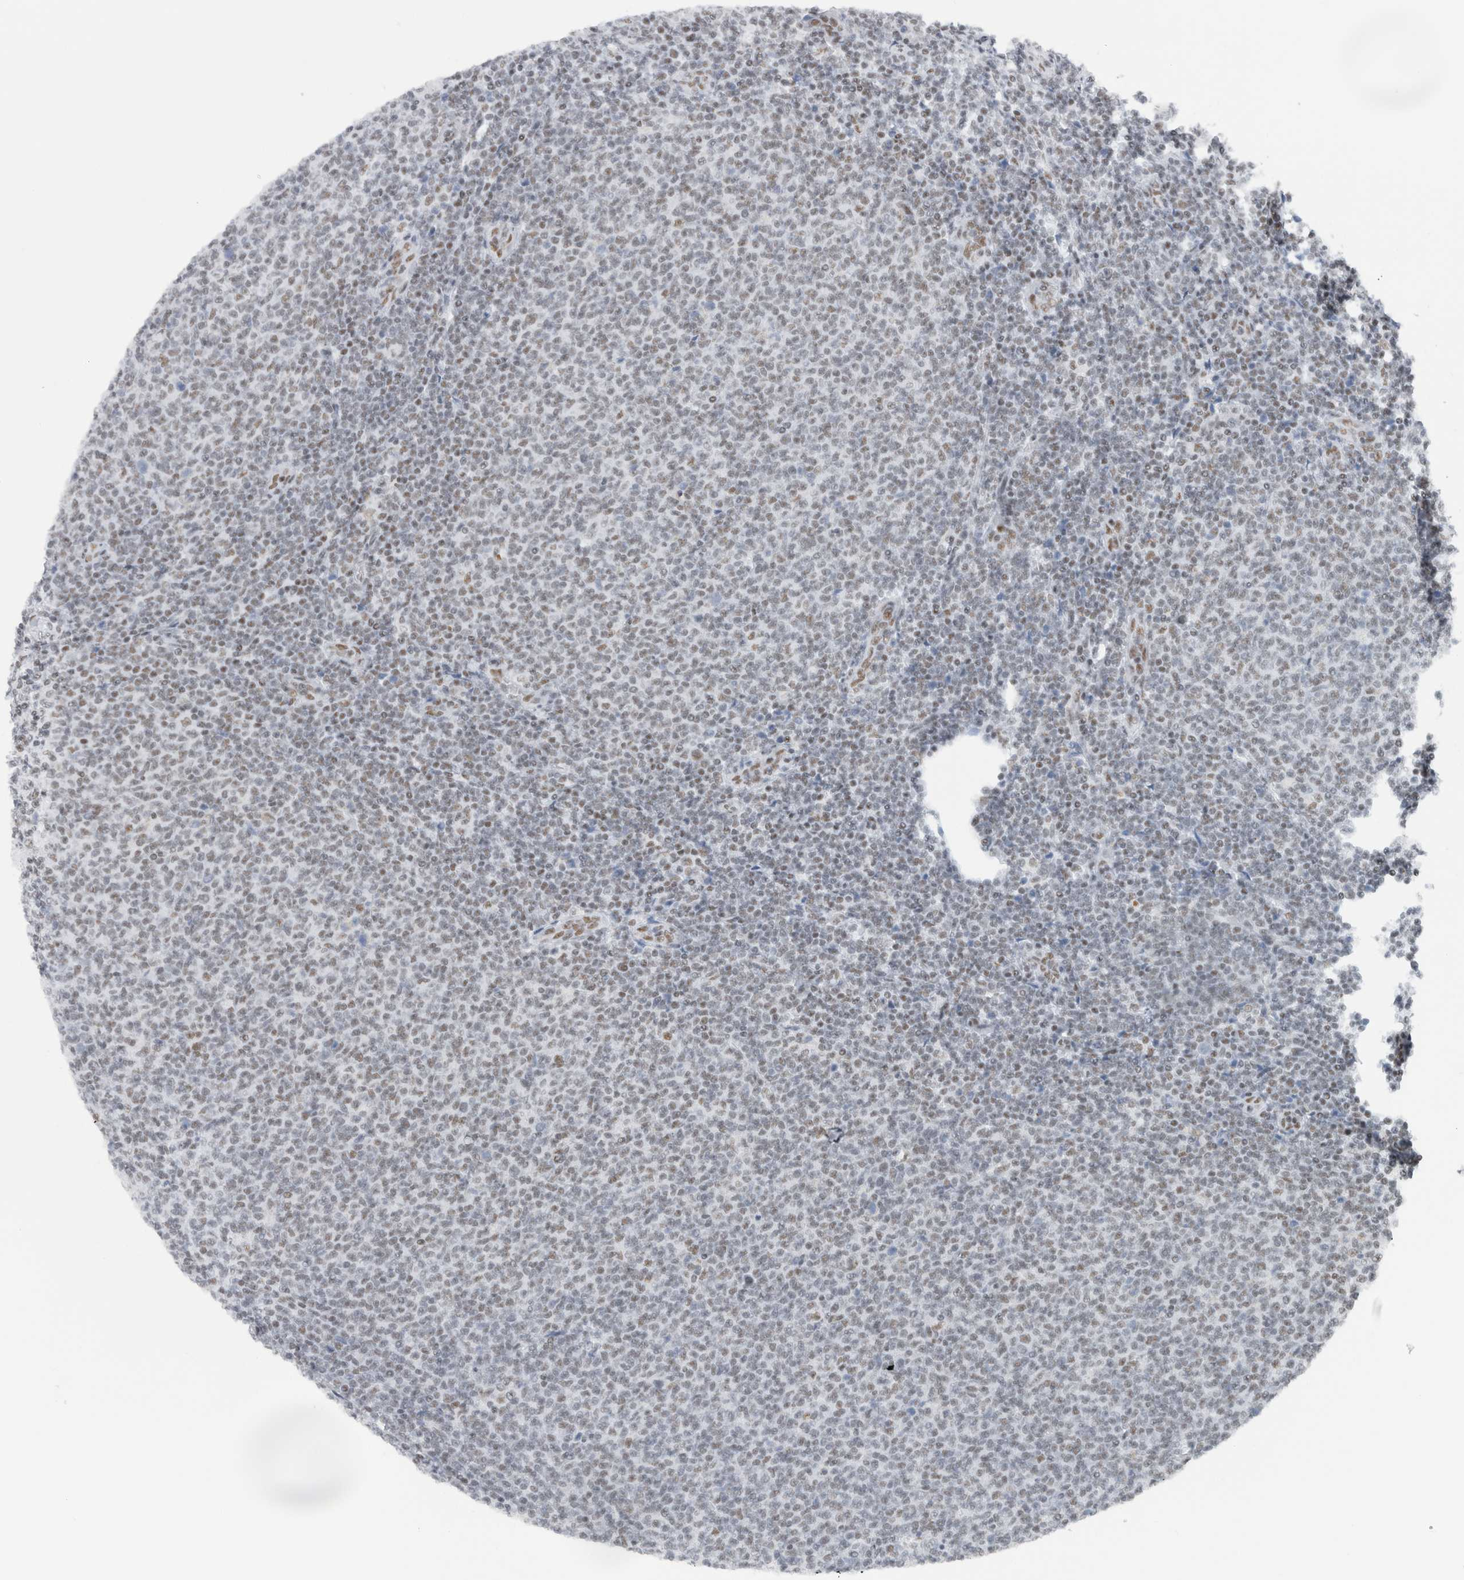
{"staining": {"intensity": "weak", "quantity": "25%-75%", "location": "nuclear"}, "tissue": "lymphoma", "cell_type": "Tumor cells", "image_type": "cancer", "snomed": [{"axis": "morphology", "description": "Malignant lymphoma, non-Hodgkin's type, Low grade"}, {"axis": "topography", "description": "Lymph node"}], "caption": "Tumor cells show weak nuclear positivity in about 25%-75% of cells in lymphoma. (Brightfield microscopy of DAB IHC at high magnification).", "gene": "COPS7A", "patient": {"sex": "male", "age": 66}}